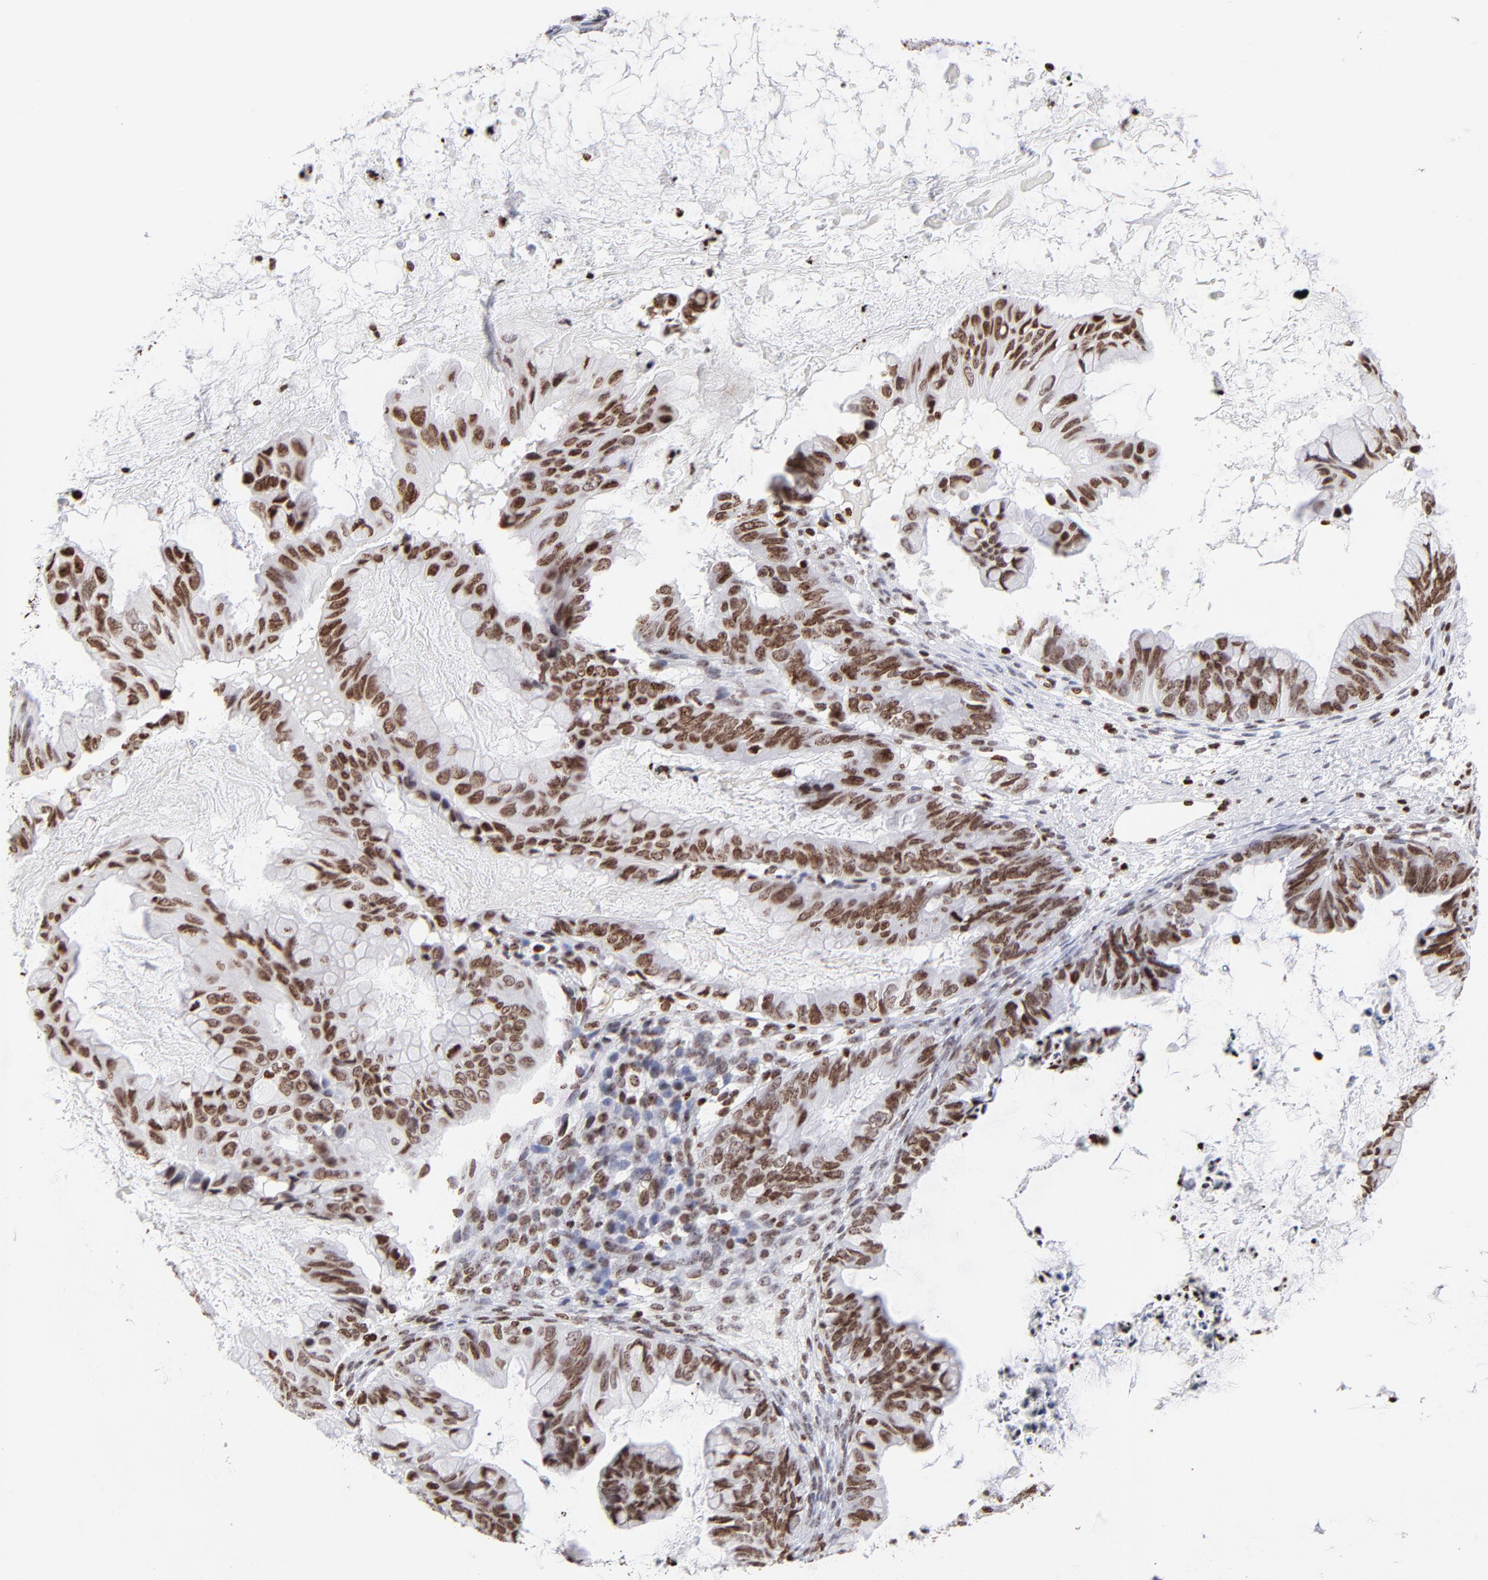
{"staining": {"intensity": "moderate", "quantity": ">75%", "location": "nuclear"}, "tissue": "ovarian cancer", "cell_type": "Tumor cells", "image_type": "cancer", "snomed": [{"axis": "morphology", "description": "Cystadenocarcinoma, mucinous, NOS"}, {"axis": "topography", "description": "Ovary"}], "caption": "Protein expression analysis of human ovarian cancer reveals moderate nuclear staining in approximately >75% of tumor cells. (Stains: DAB in brown, nuclei in blue, Microscopy: brightfield microscopy at high magnification).", "gene": "RTL4", "patient": {"sex": "female", "age": 36}}